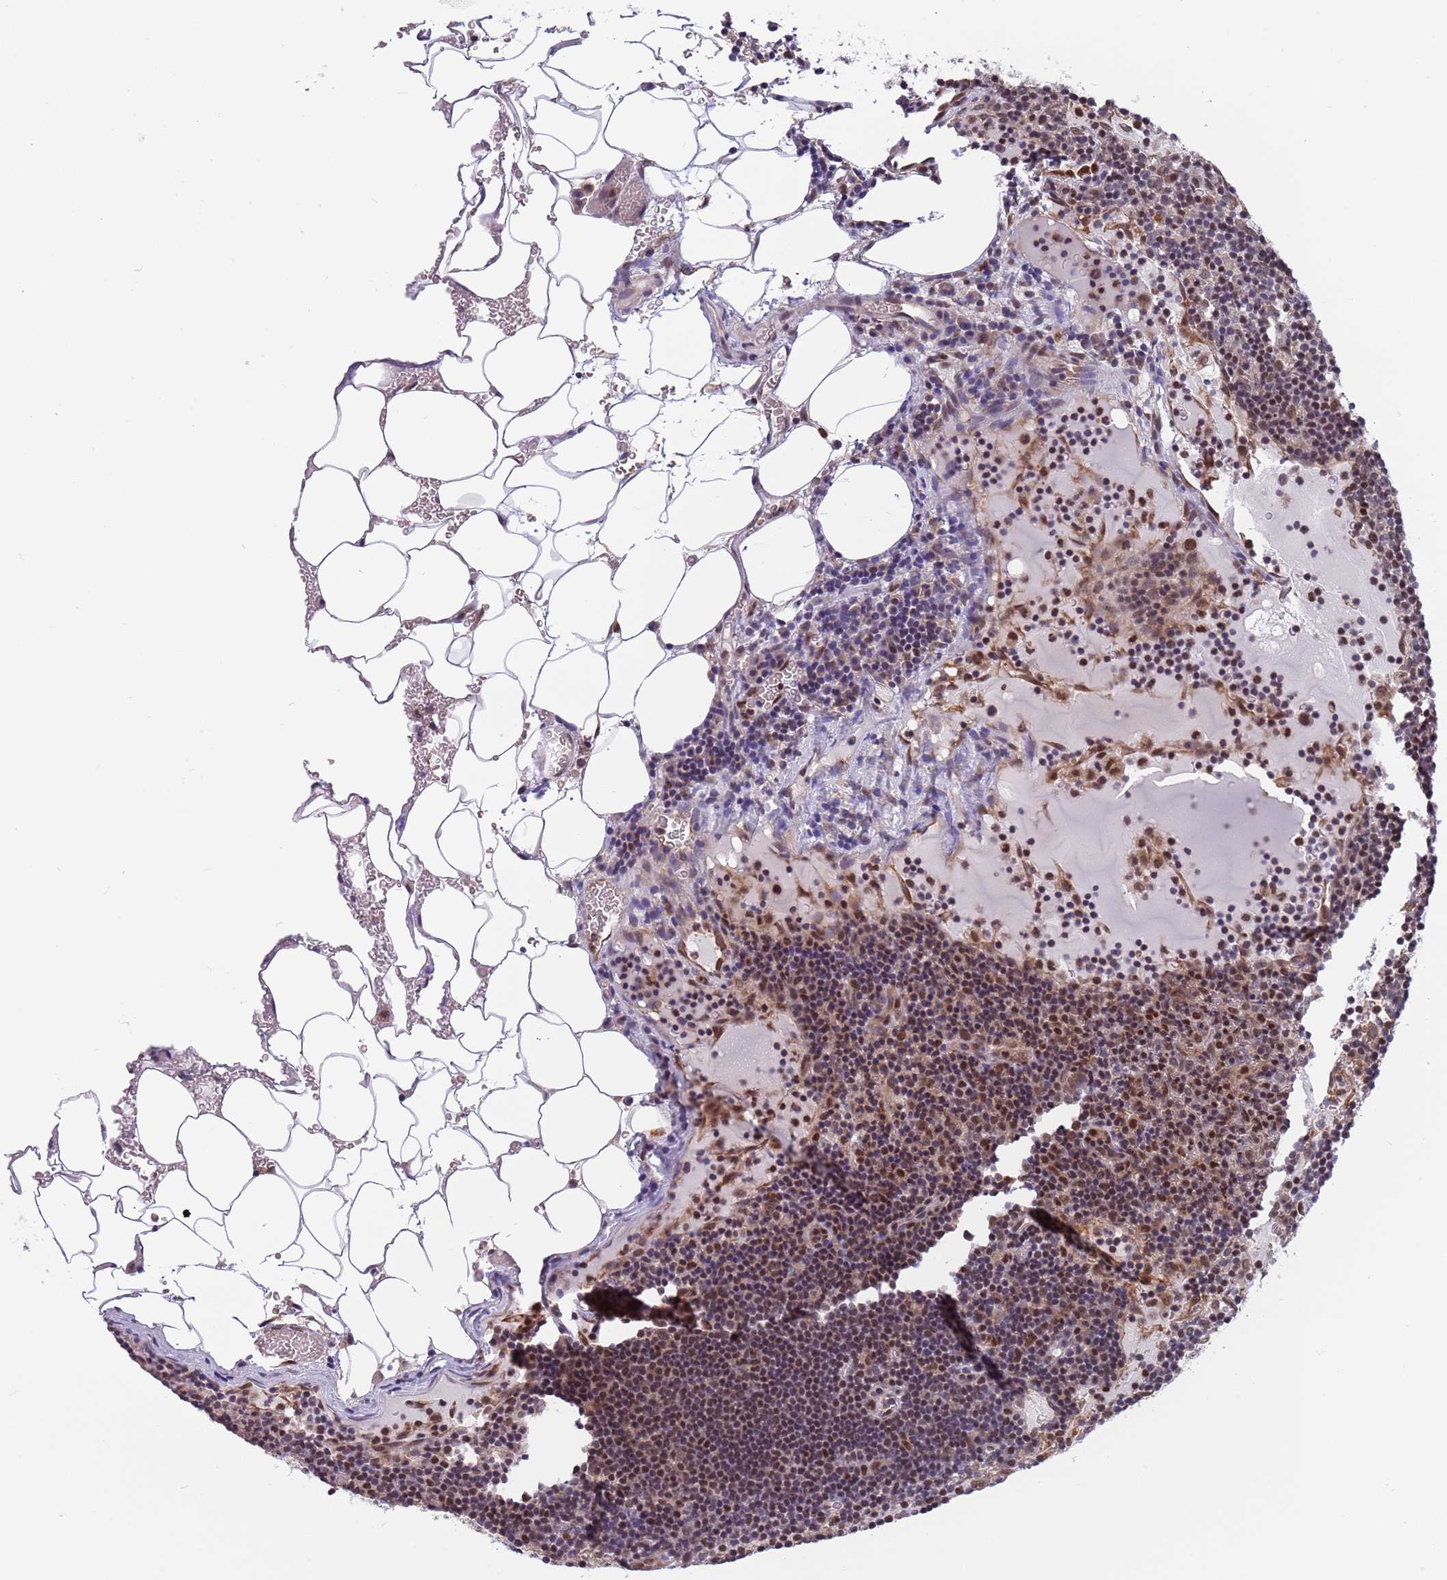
{"staining": {"intensity": "weak", "quantity": "<25%", "location": "nuclear"}, "tissue": "lymph node", "cell_type": "Germinal center cells", "image_type": "normal", "snomed": [{"axis": "morphology", "description": "Normal tissue, NOS"}, {"axis": "topography", "description": "Lymph node"}], "caption": "Immunohistochemistry histopathology image of normal human lymph node stained for a protein (brown), which reveals no staining in germinal center cells. The staining was performed using DAB (3,3'-diaminobenzidine) to visualize the protein expression in brown, while the nuclei were stained in blue with hematoxylin (Magnification: 20x).", "gene": "TBX10", "patient": {"sex": "male", "age": 53}}